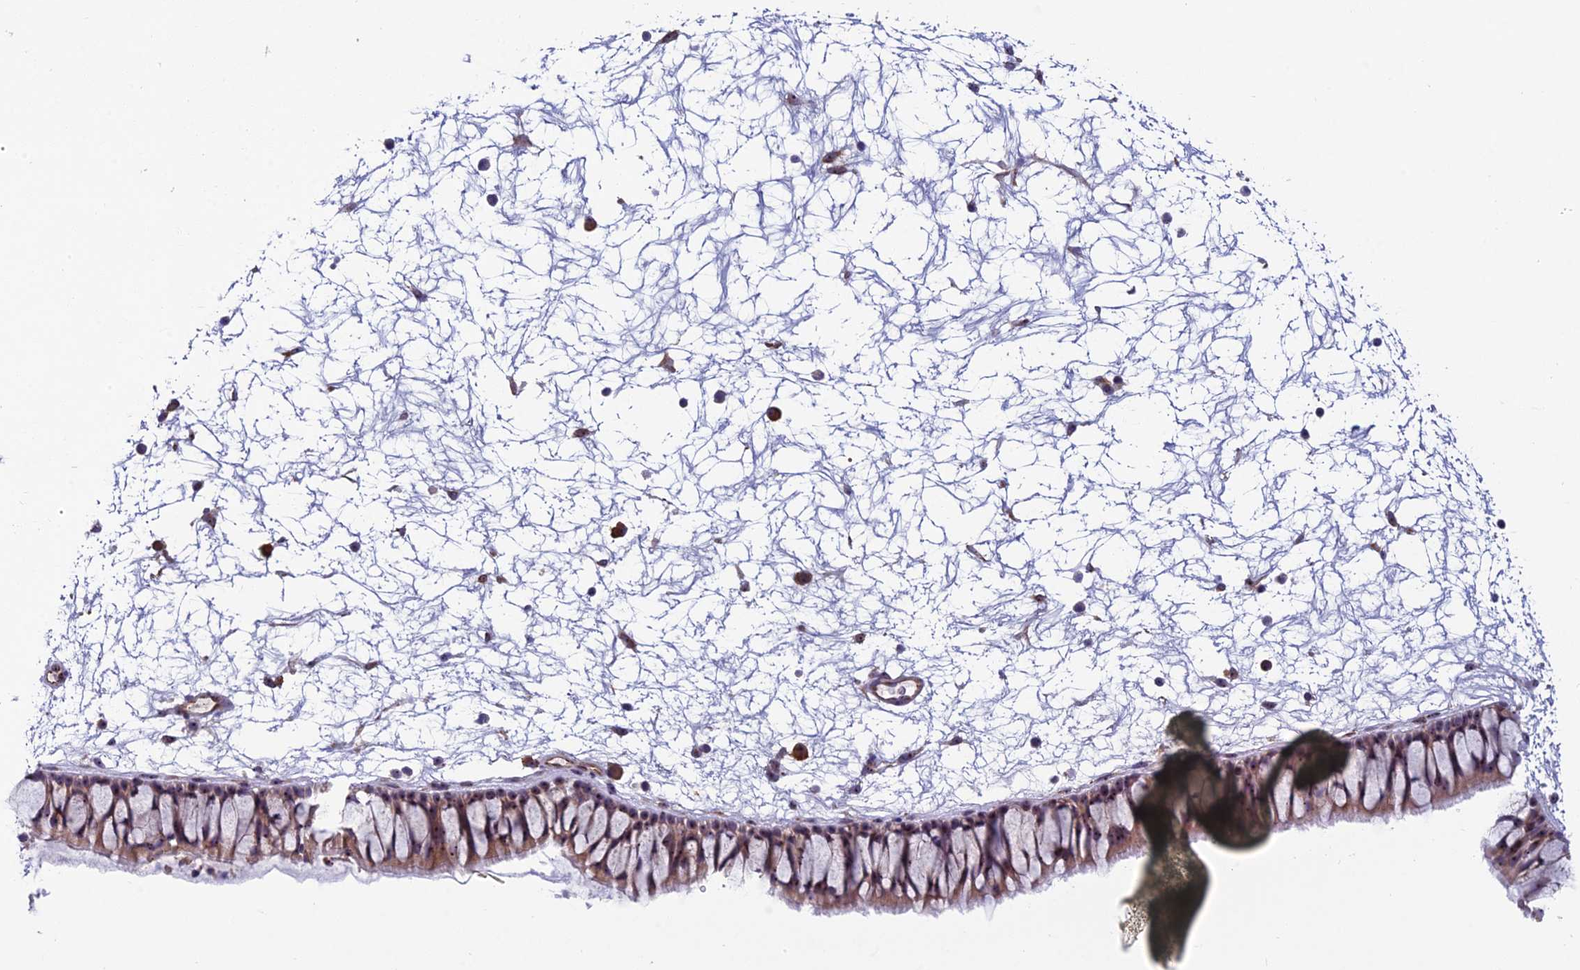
{"staining": {"intensity": "moderate", "quantity": ">75%", "location": "cytoplasmic/membranous,nuclear"}, "tissue": "nasopharynx", "cell_type": "Respiratory epithelial cells", "image_type": "normal", "snomed": [{"axis": "morphology", "description": "Normal tissue, NOS"}, {"axis": "topography", "description": "Nasopharynx"}], "caption": "A medium amount of moderate cytoplasmic/membranous,nuclear expression is identified in approximately >75% of respiratory epithelial cells in benign nasopharynx.", "gene": "NOC2L", "patient": {"sex": "male", "age": 64}}